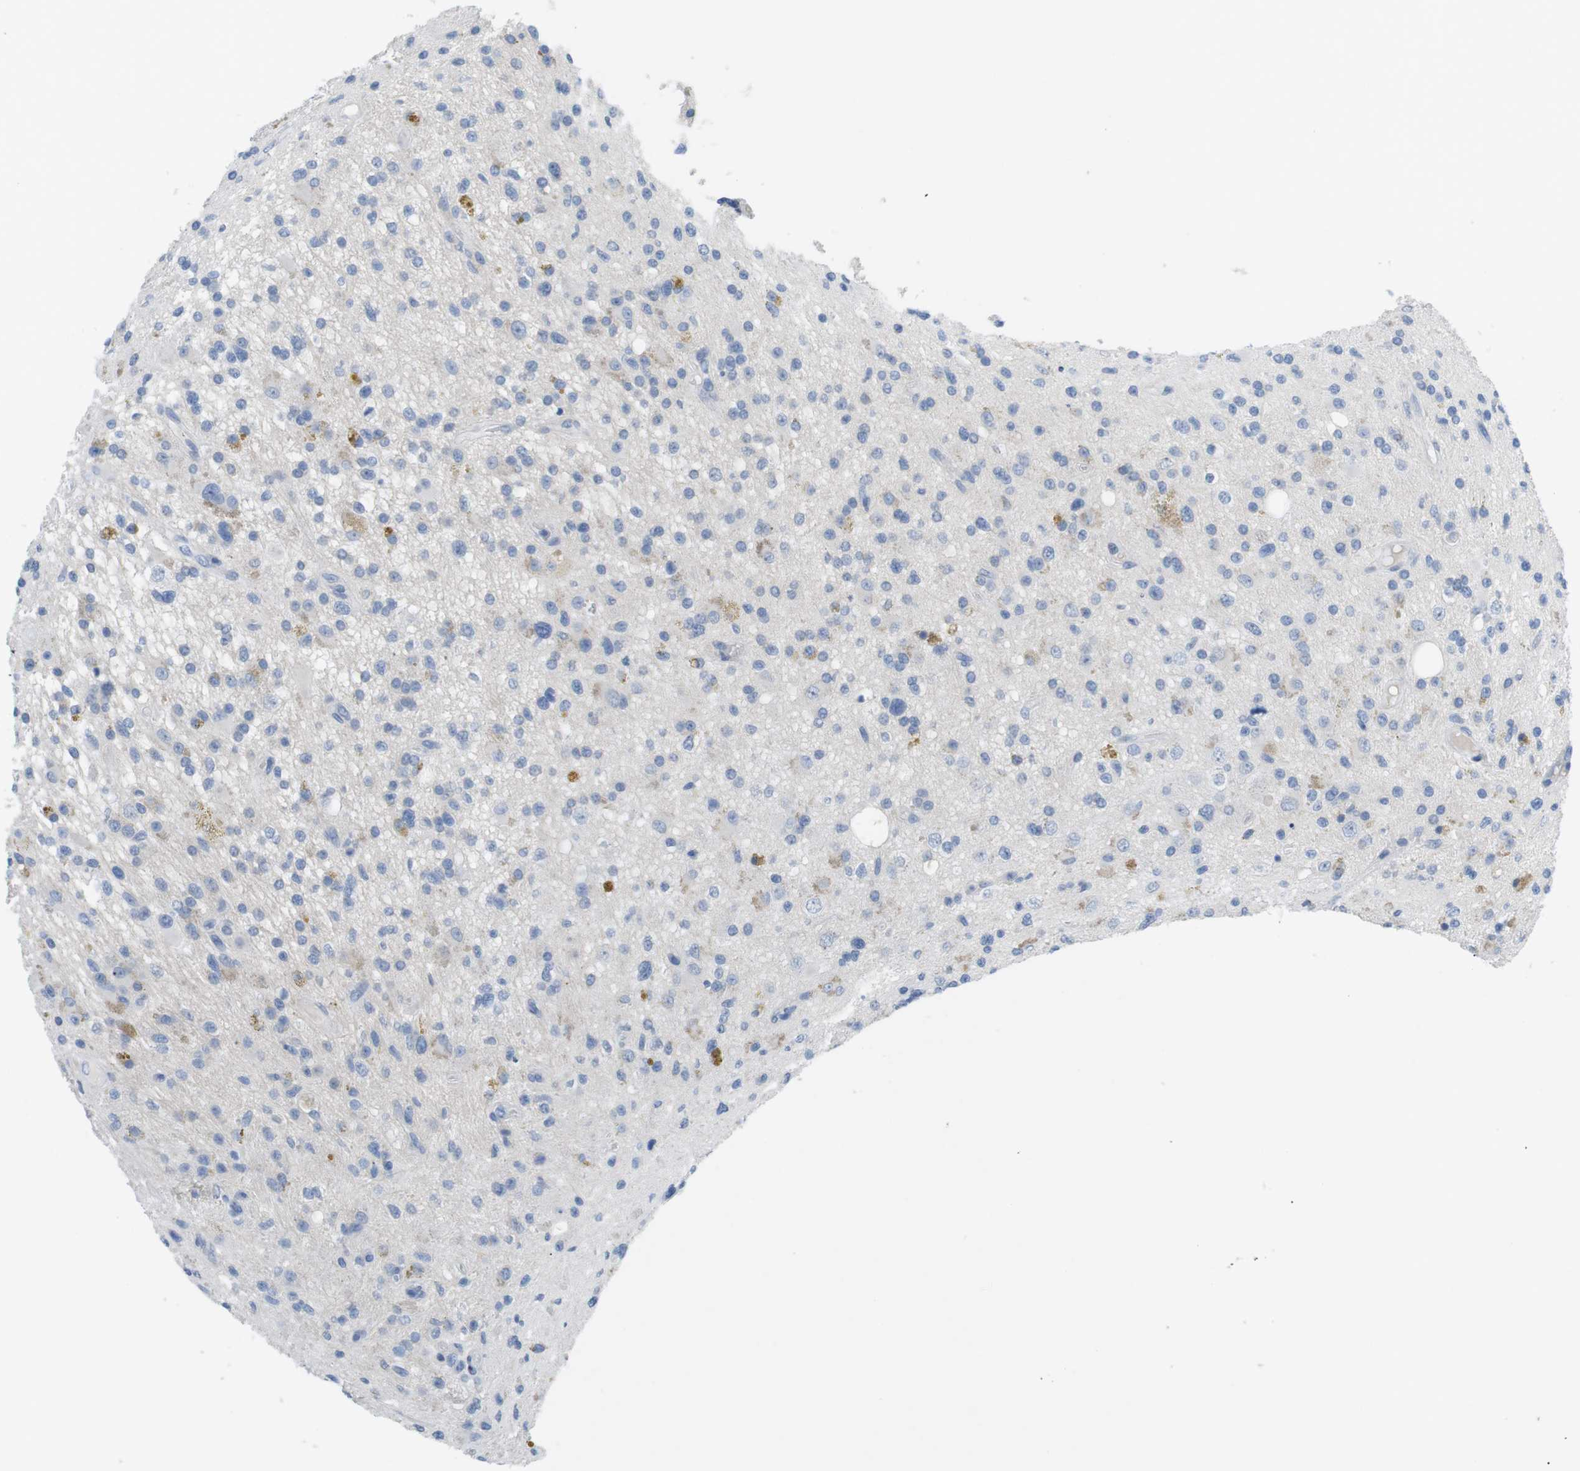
{"staining": {"intensity": "negative", "quantity": "none", "location": "none"}, "tissue": "glioma", "cell_type": "Tumor cells", "image_type": "cancer", "snomed": [{"axis": "morphology", "description": "Glioma, malignant, High grade"}, {"axis": "topography", "description": "Brain"}], "caption": "This is an immunohistochemistry micrograph of human malignant glioma (high-grade). There is no staining in tumor cells.", "gene": "HBG2", "patient": {"sex": "male", "age": 33}}